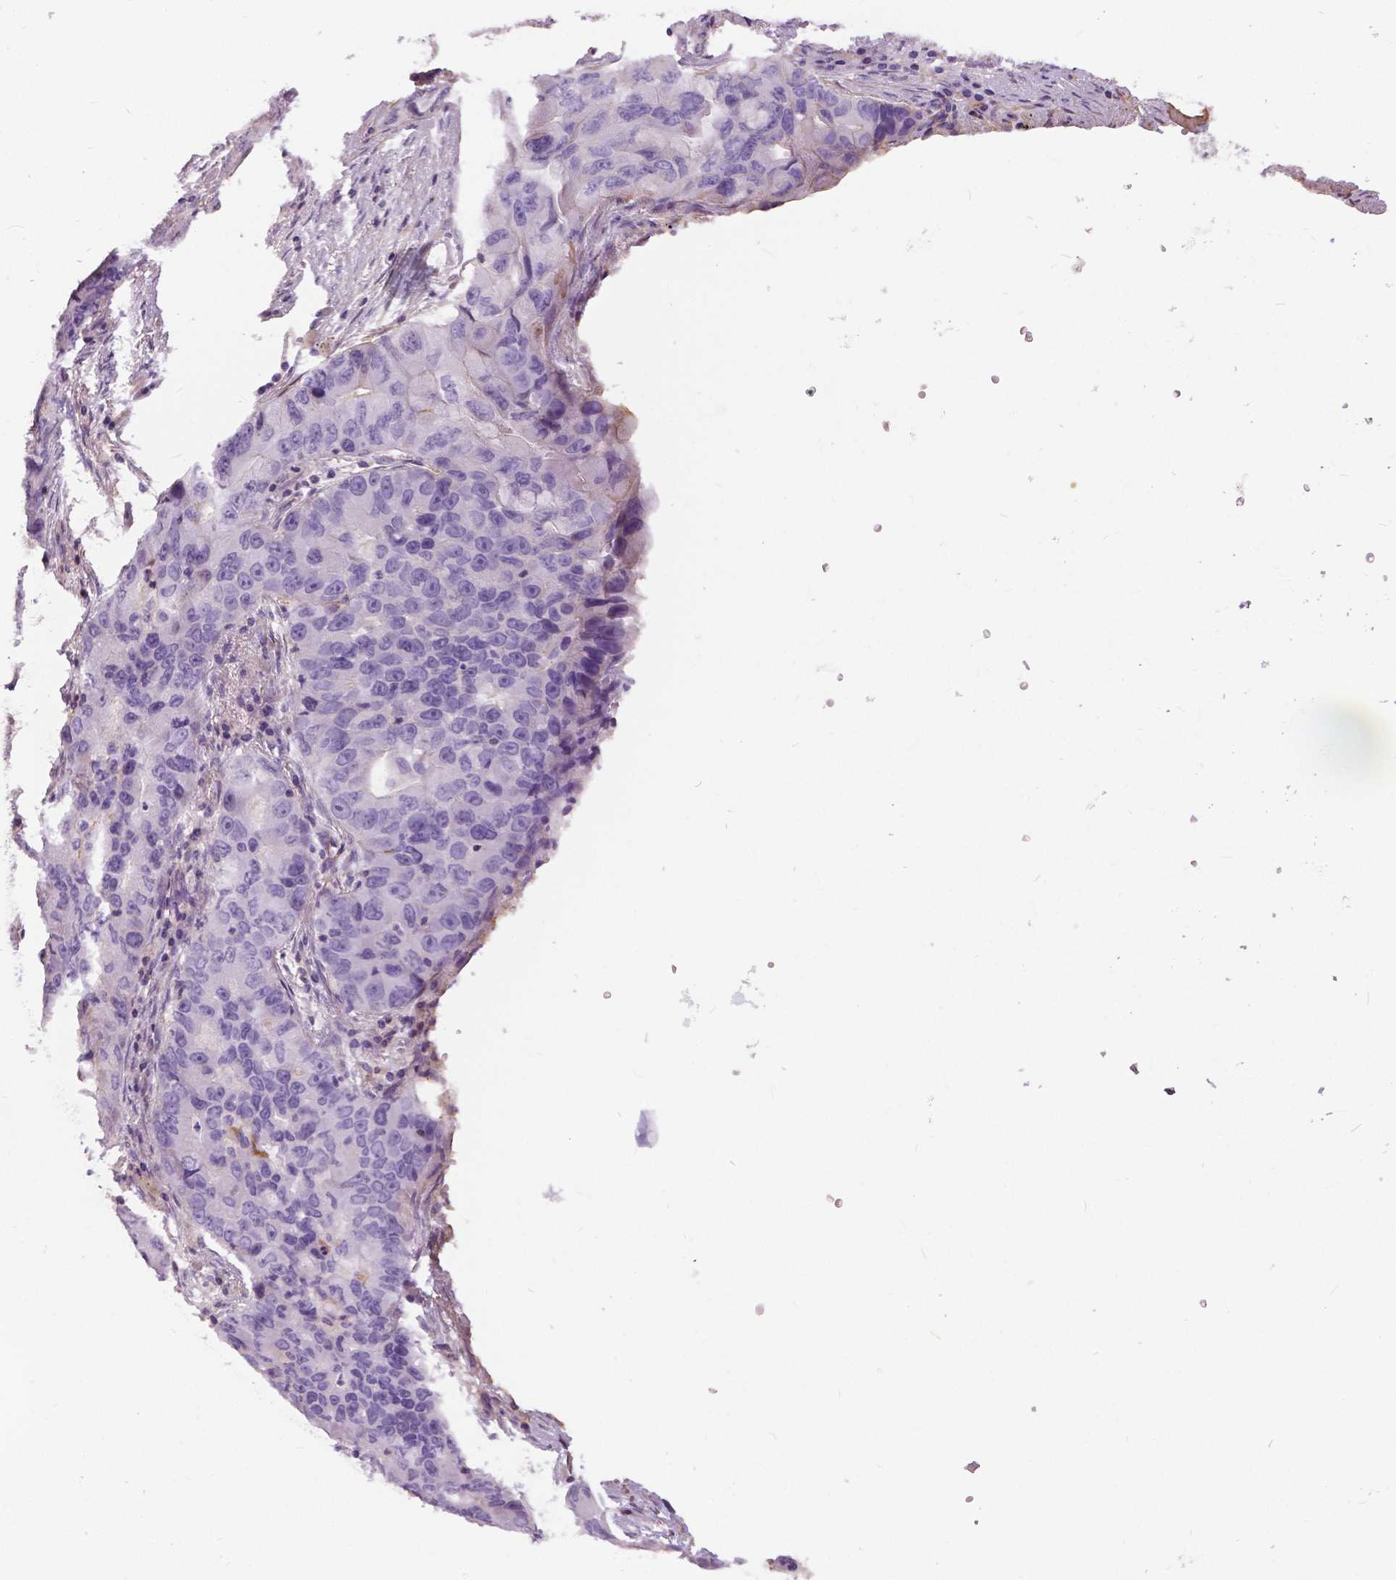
{"staining": {"intensity": "negative", "quantity": "none", "location": "none"}, "tissue": "lung cancer", "cell_type": "Tumor cells", "image_type": "cancer", "snomed": [{"axis": "morphology", "description": "Adenocarcinoma, NOS"}, {"axis": "morphology", "description": "Adenocarcinoma, metastatic, NOS"}, {"axis": "topography", "description": "Lymph node"}, {"axis": "topography", "description": "Lung"}], "caption": "Human lung cancer (metastatic adenocarcinoma) stained for a protein using immunohistochemistry exhibits no staining in tumor cells.", "gene": "ANXA13", "patient": {"sex": "female", "age": 54}}